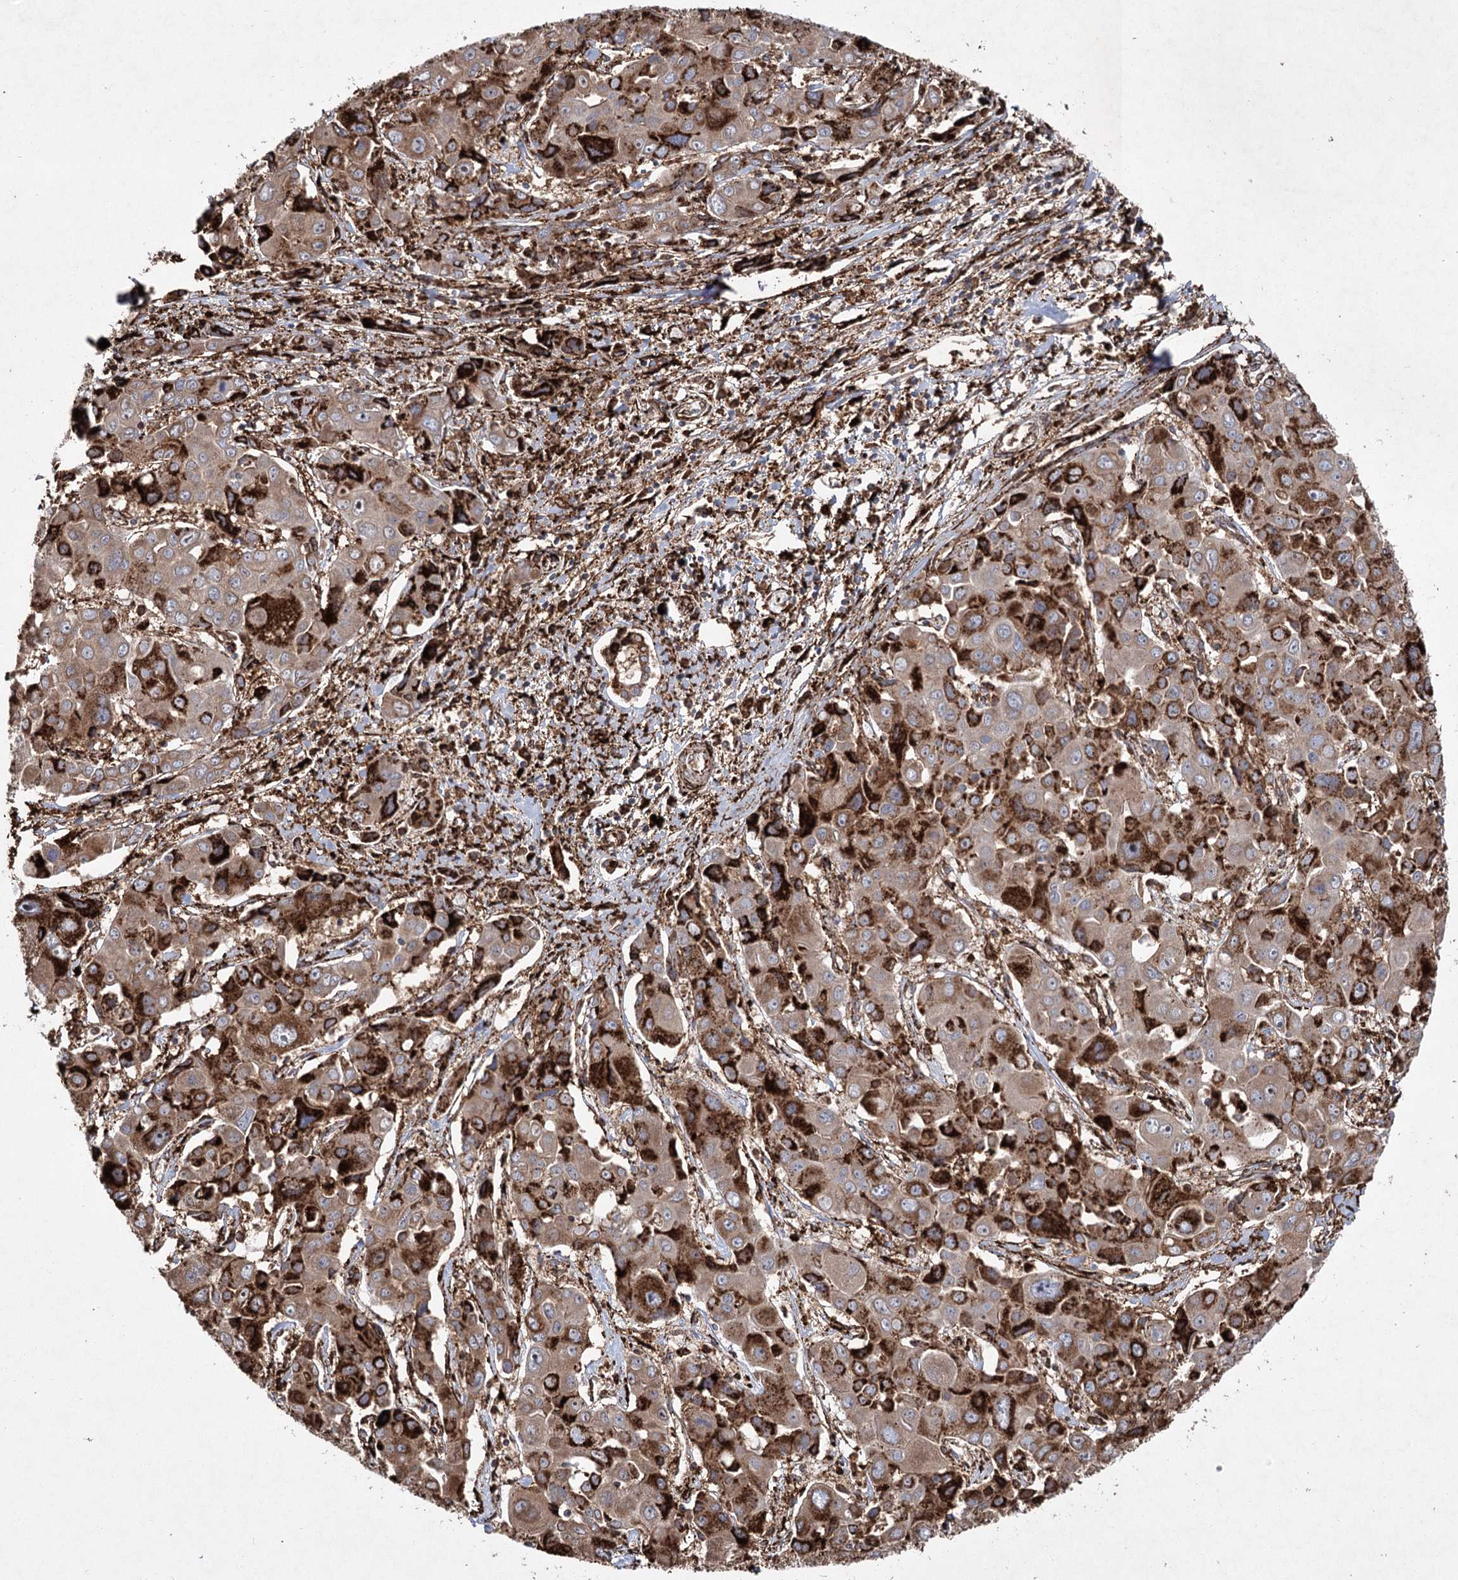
{"staining": {"intensity": "strong", "quantity": "25%-75%", "location": "cytoplasmic/membranous"}, "tissue": "liver cancer", "cell_type": "Tumor cells", "image_type": "cancer", "snomed": [{"axis": "morphology", "description": "Cholangiocarcinoma"}, {"axis": "topography", "description": "Liver"}], "caption": "This image displays liver cancer (cholangiocarcinoma) stained with immunohistochemistry (IHC) to label a protein in brown. The cytoplasmic/membranous of tumor cells show strong positivity for the protein. Nuclei are counter-stained blue.", "gene": "DCUN1D4", "patient": {"sex": "male", "age": 67}}